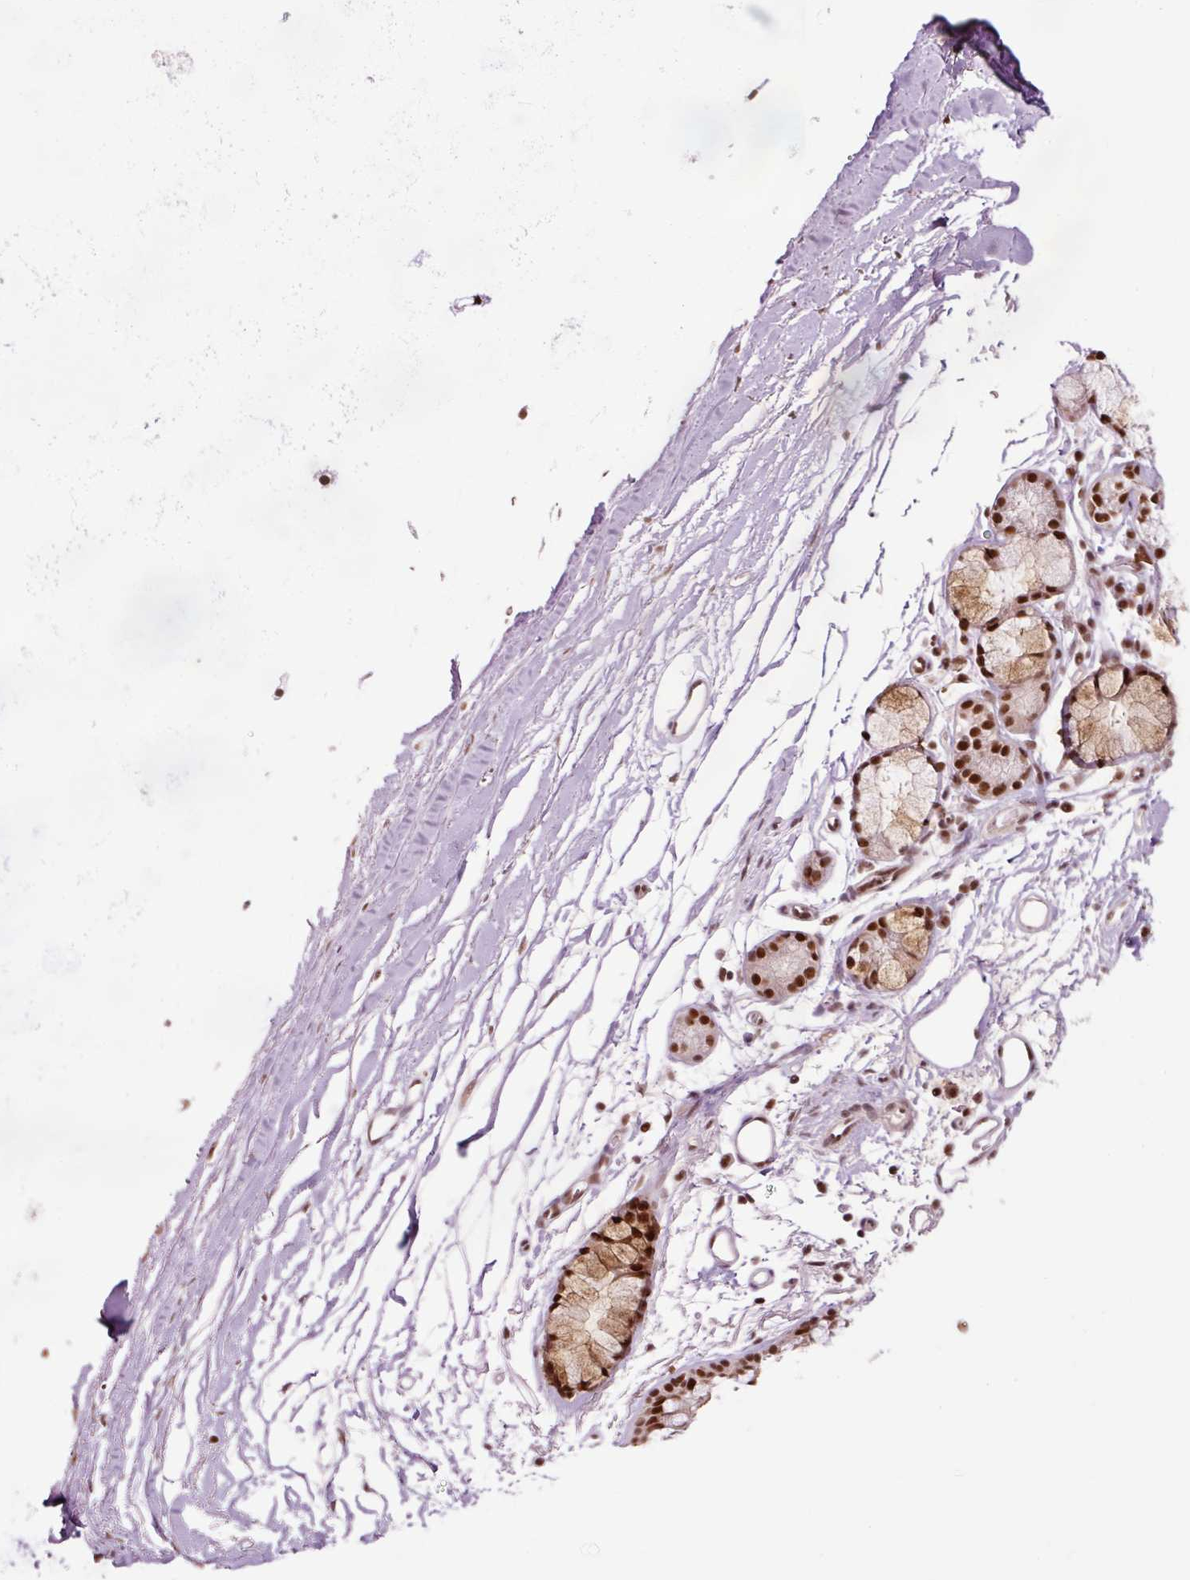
{"staining": {"intensity": "moderate", "quantity": "<25%", "location": "nuclear"}, "tissue": "adipose tissue", "cell_type": "Adipocytes", "image_type": "normal", "snomed": [{"axis": "morphology", "description": "Normal tissue, NOS"}, {"axis": "topography", "description": "Cartilage tissue"}, {"axis": "topography", "description": "Bronchus"}], "caption": "Moderate nuclear staining for a protein is appreciated in about <25% of adipocytes of benign adipose tissue using IHC.", "gene": "ZBTB44", "patient": {"sex": "female", "age": 72}}